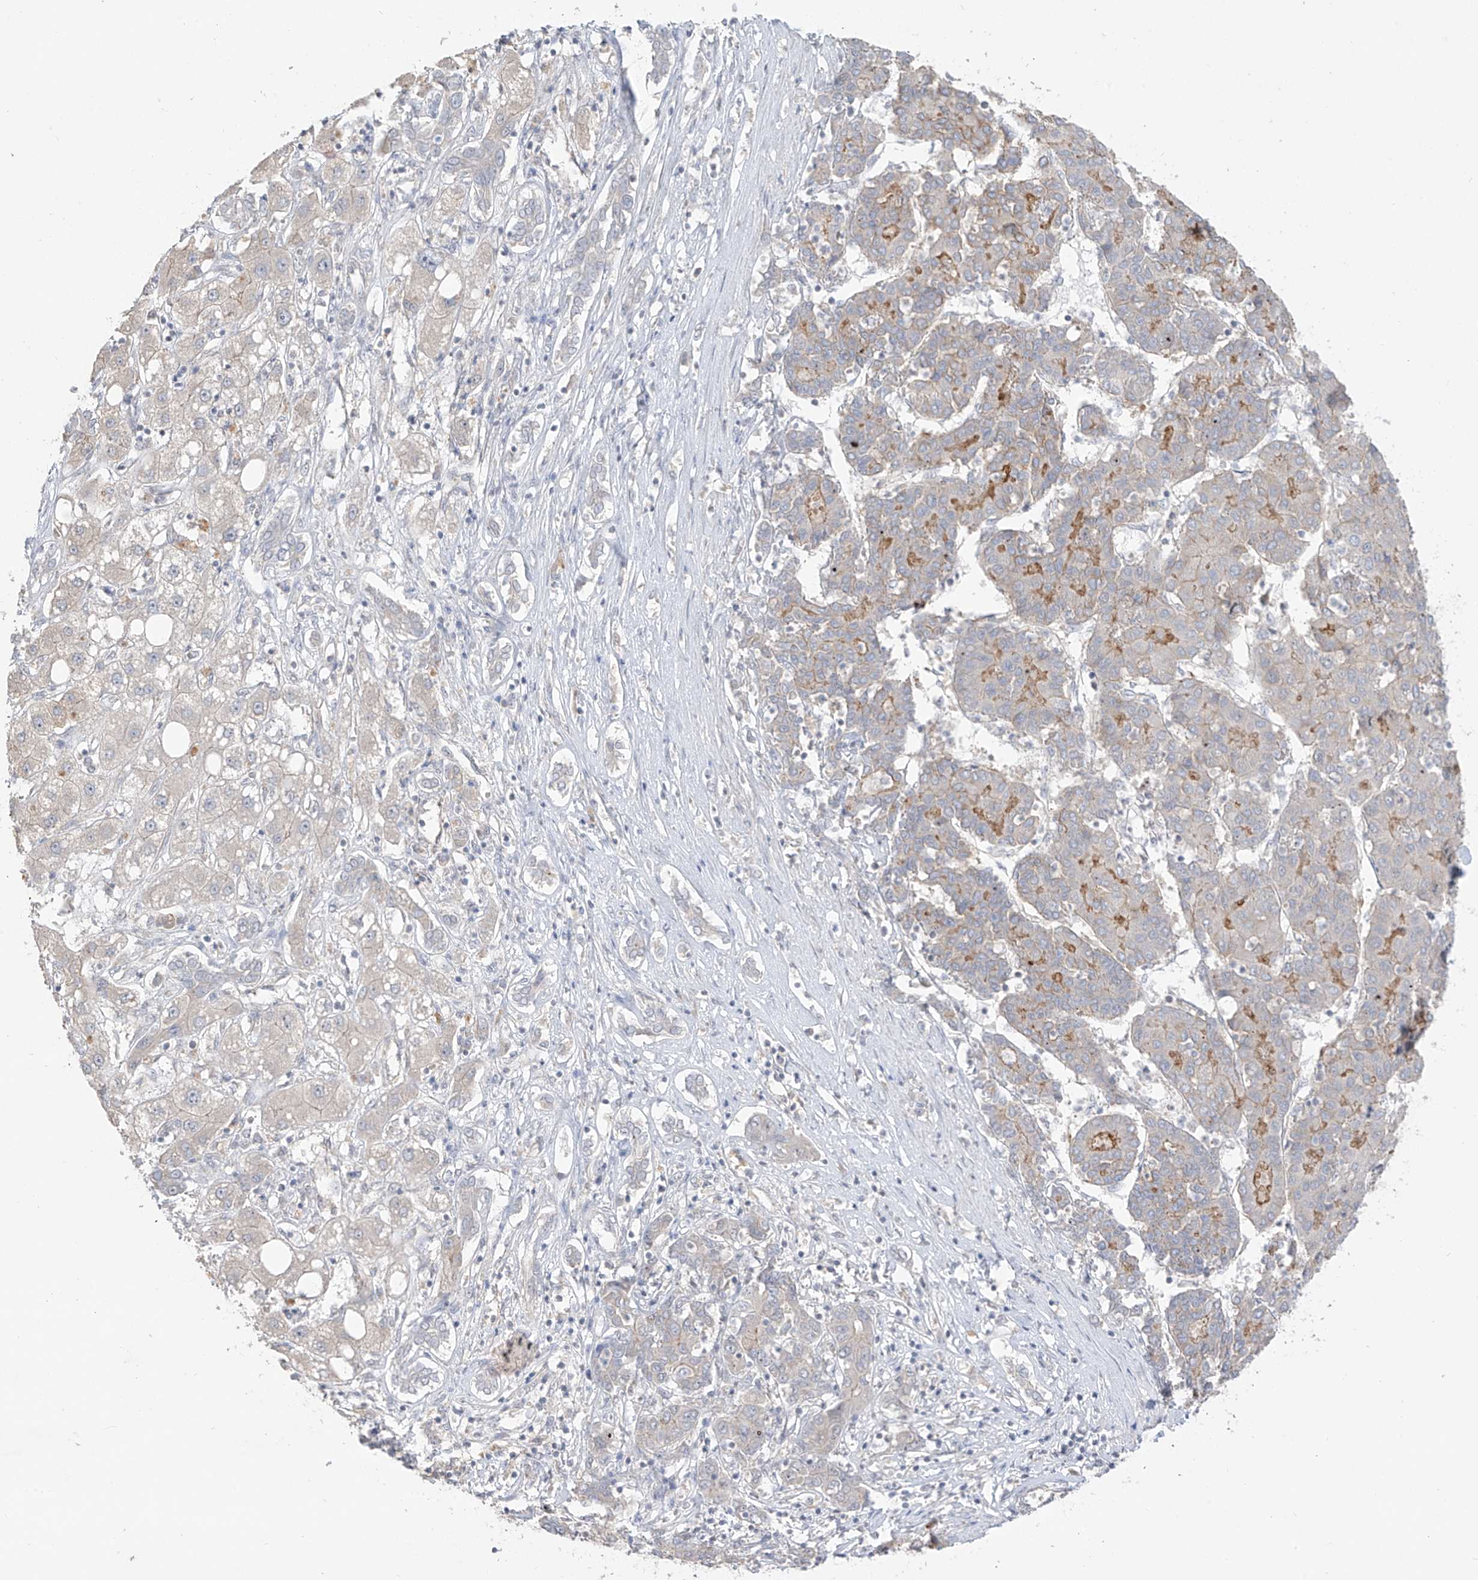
{"staining": {"intensity": "moderate", "quantity": "<25%", "location": "cytoplasmic/membranous"}, "tissue": "liver cancer", "cell_type": "Tumor cells", "image_type": "cancer", "snomed": [{"axis": "morphology", "description": "Carcinoma, Hepatocellular, NOS"}, {"axis": "topography", "description": "Liver"}], "caption": "Protein analysis of liver hepatocellular carcinoma tissue reveals moderate cytoplasmic/membranous positivity in about <25% of tumor cells.", "gene": "ANGEL2", "patient": {"sex": "male", "age": 65}}